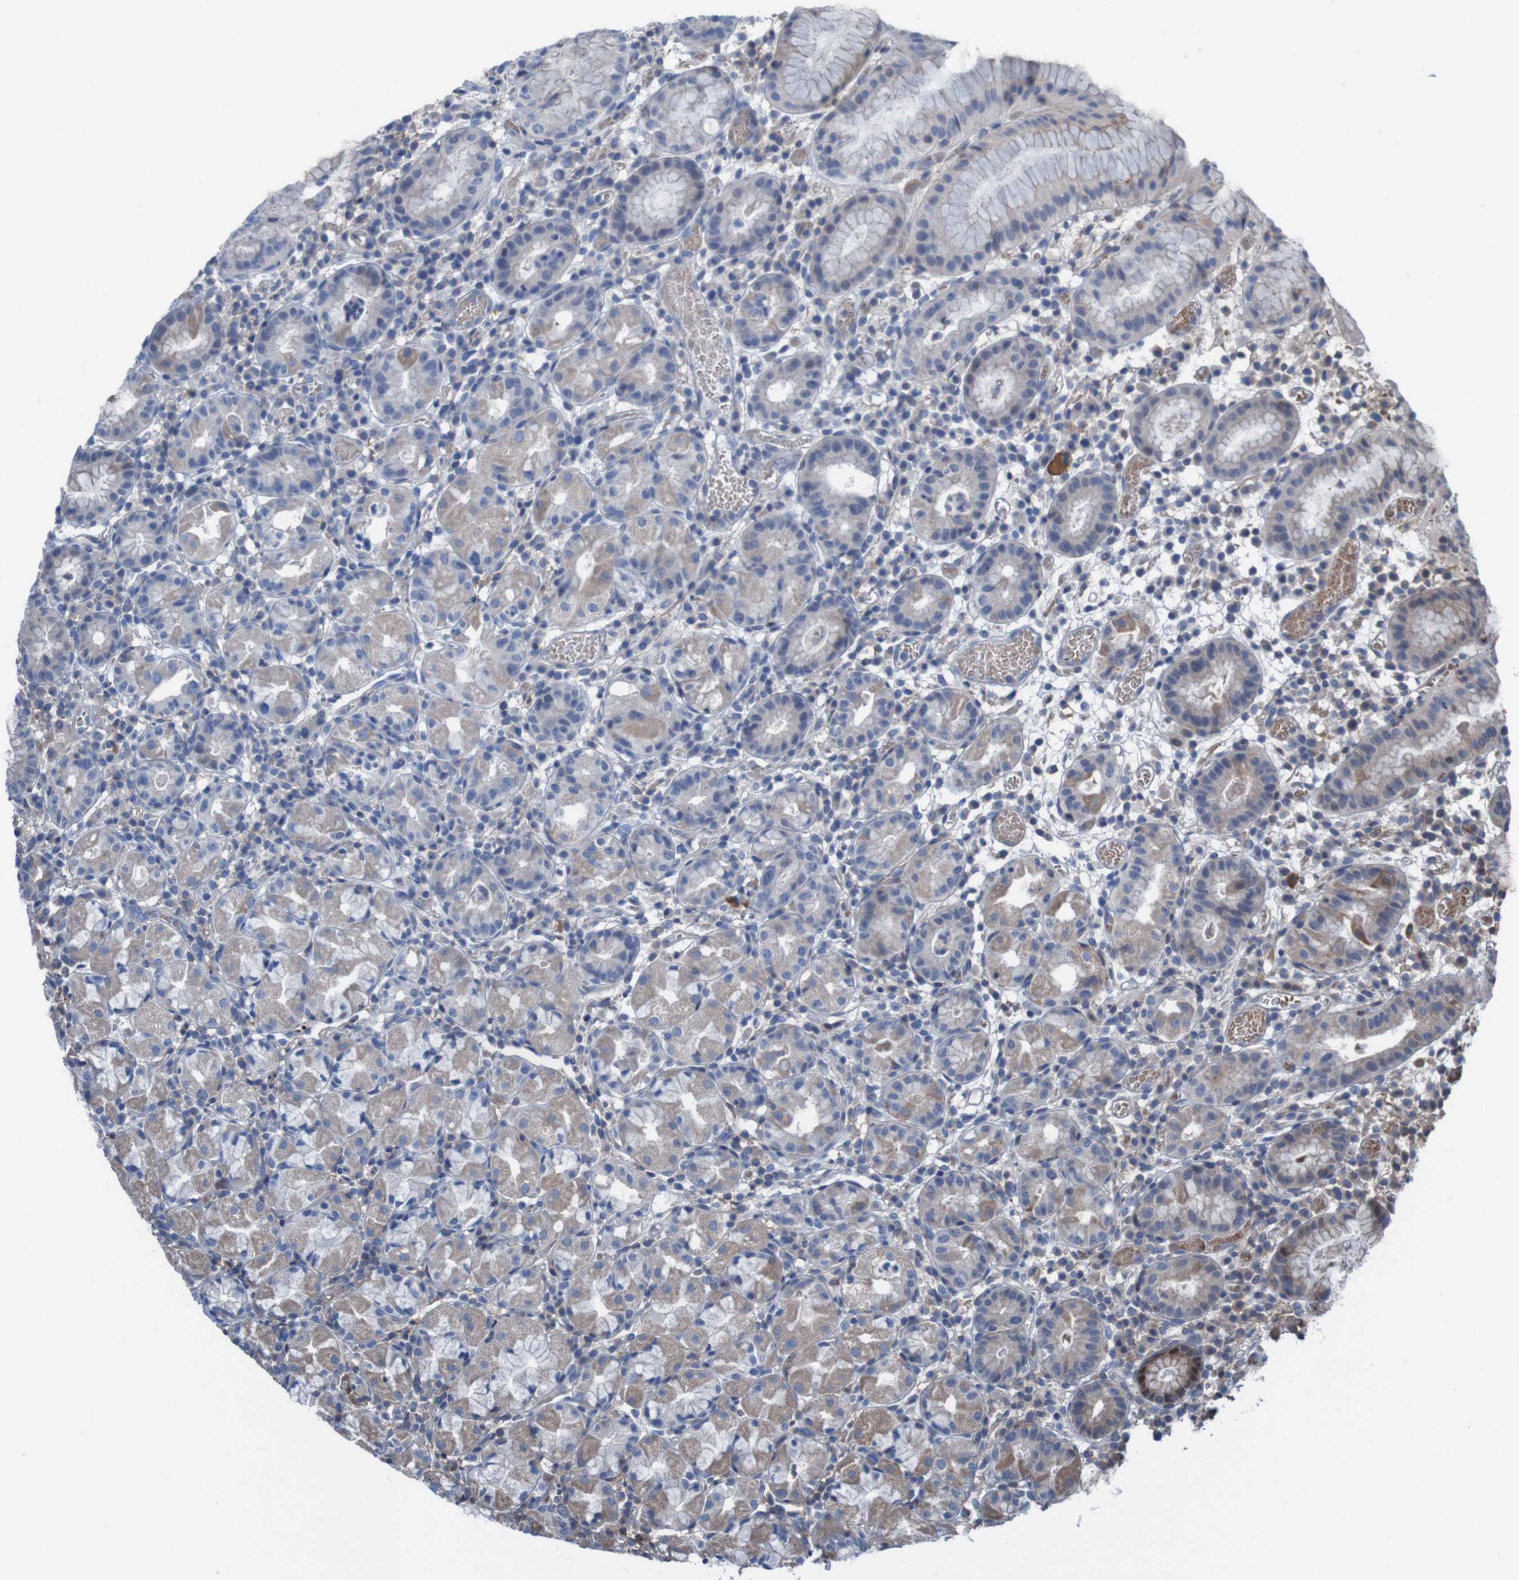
{"staining": {"intensity": "moderate", "quantity": "25%-75%", "location": "cytoplasmic/membranous,nuclear"}, "tissue": "stomach", "cell_type": "Glandular cells", "image_type": "normal", "snomed": [{"axis": "morphology", "description": "Normal tissue, NOS"}, {"axis": "topography", "description": "Stomach"}, {"axis": "topography", "description": "Stomach, lower"}], "caption": "A brown stain shows moderate cytoplasmic/membranous,nuclear expression of a protein in glandular cells of unremarkable human stomach.", "gene": "PDGFB", "patient": {"sex": "female", "age": 75}}